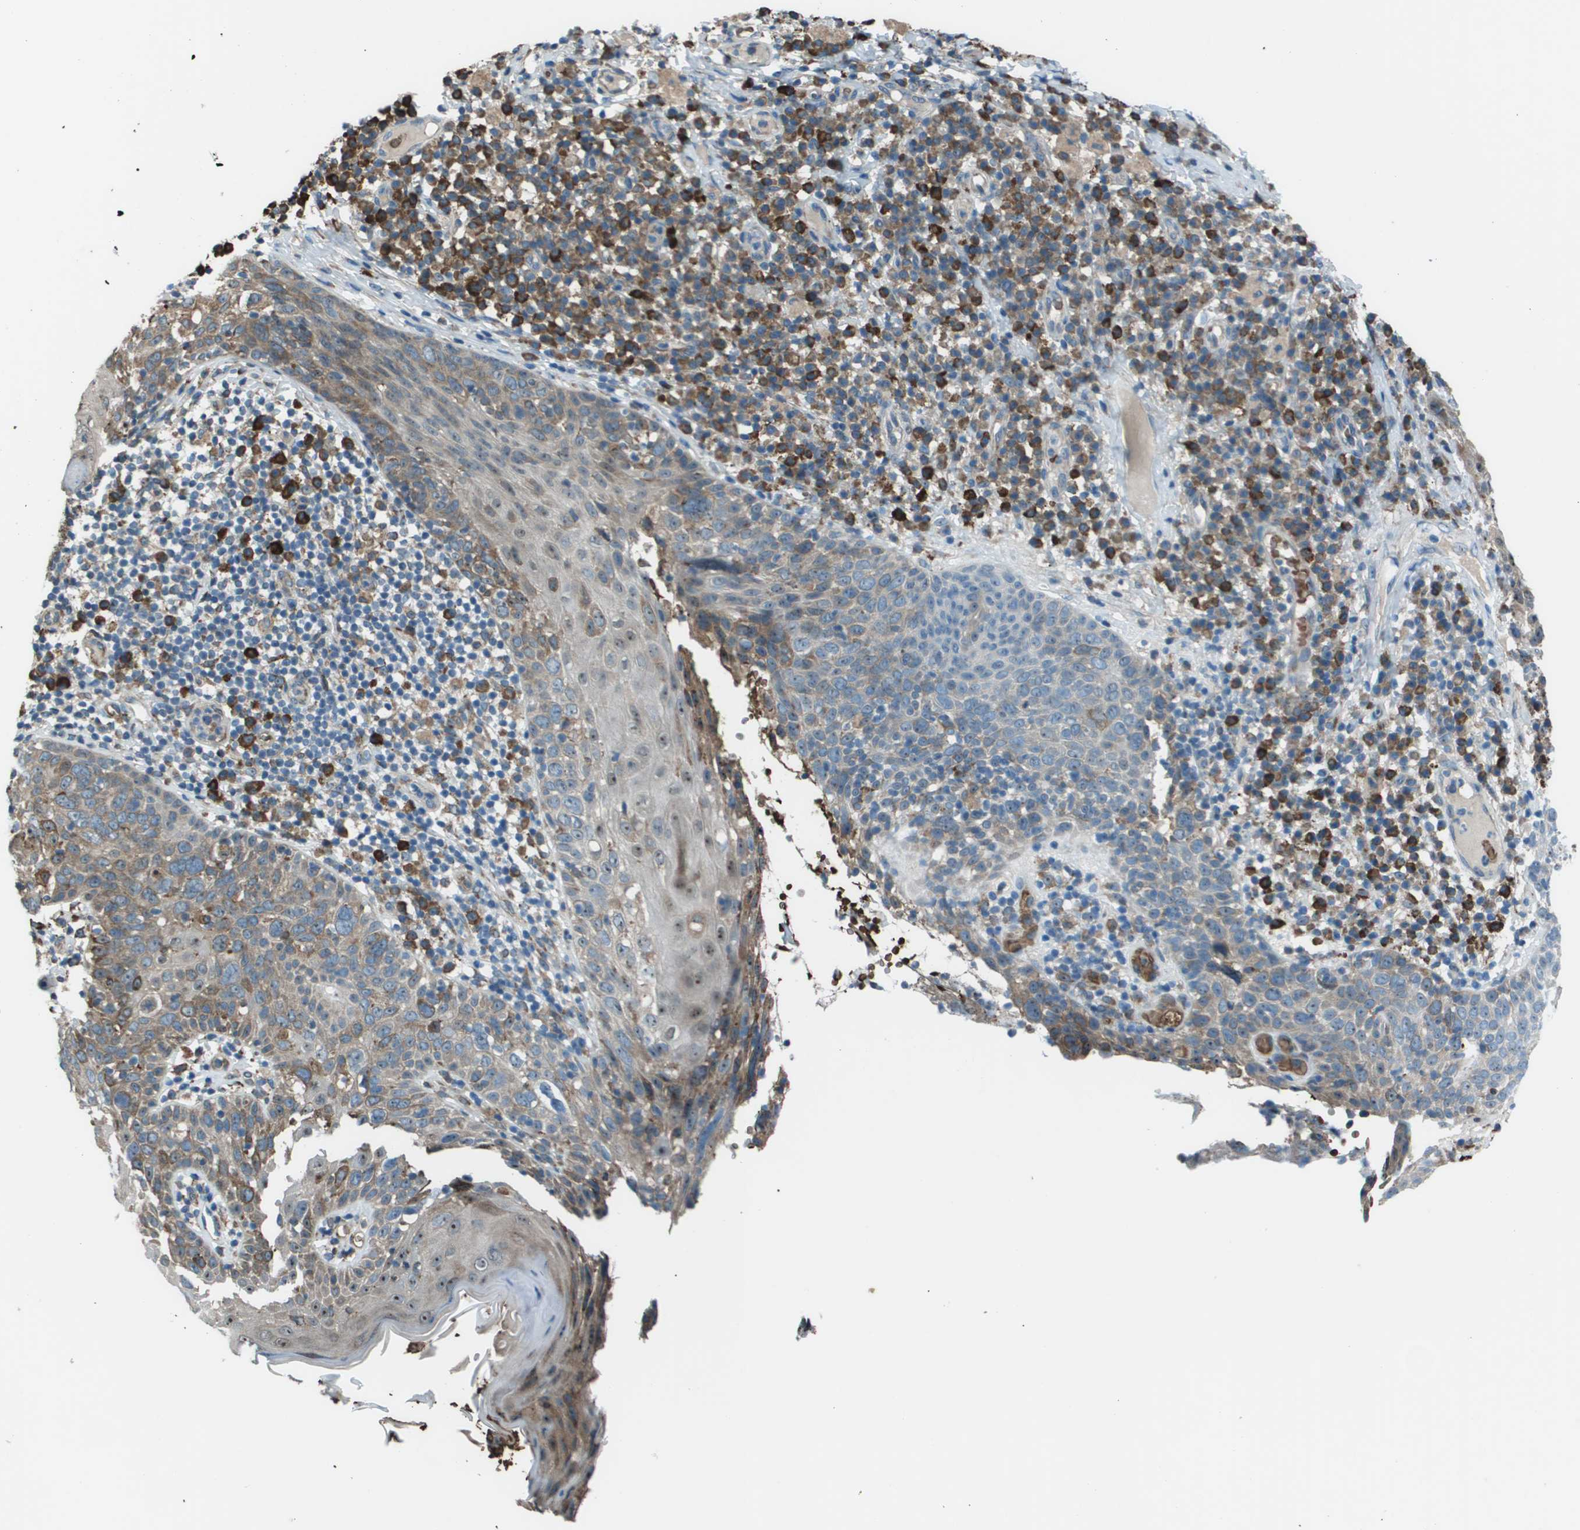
{"staining": {"intensity": "moderate", "quantity": "<25%", "location": "cytoplasmic/membranous,nuclear"}, "tissue": "skin cancer", "cell_type": "Tumor cells", "image_type": "cancer", "snomed": [{"axis": "morphology", "description": "Squamous cell carcinoma in situ, NOS"}, {"axis": "morphology", "description": "Squamous cell carcinoma, NOS"}, {"axis": "topography", "description": "Skin"}], "caption": "Skin squamous cell carcinoma in situ tissue reveals moderate cytoplasmic/membranous and nuclear expression in about <25% of tumor cells, visualized by immunohistochemistry.", "gene": "UTS2", "patient": {"sex": "male", "age": 93}}